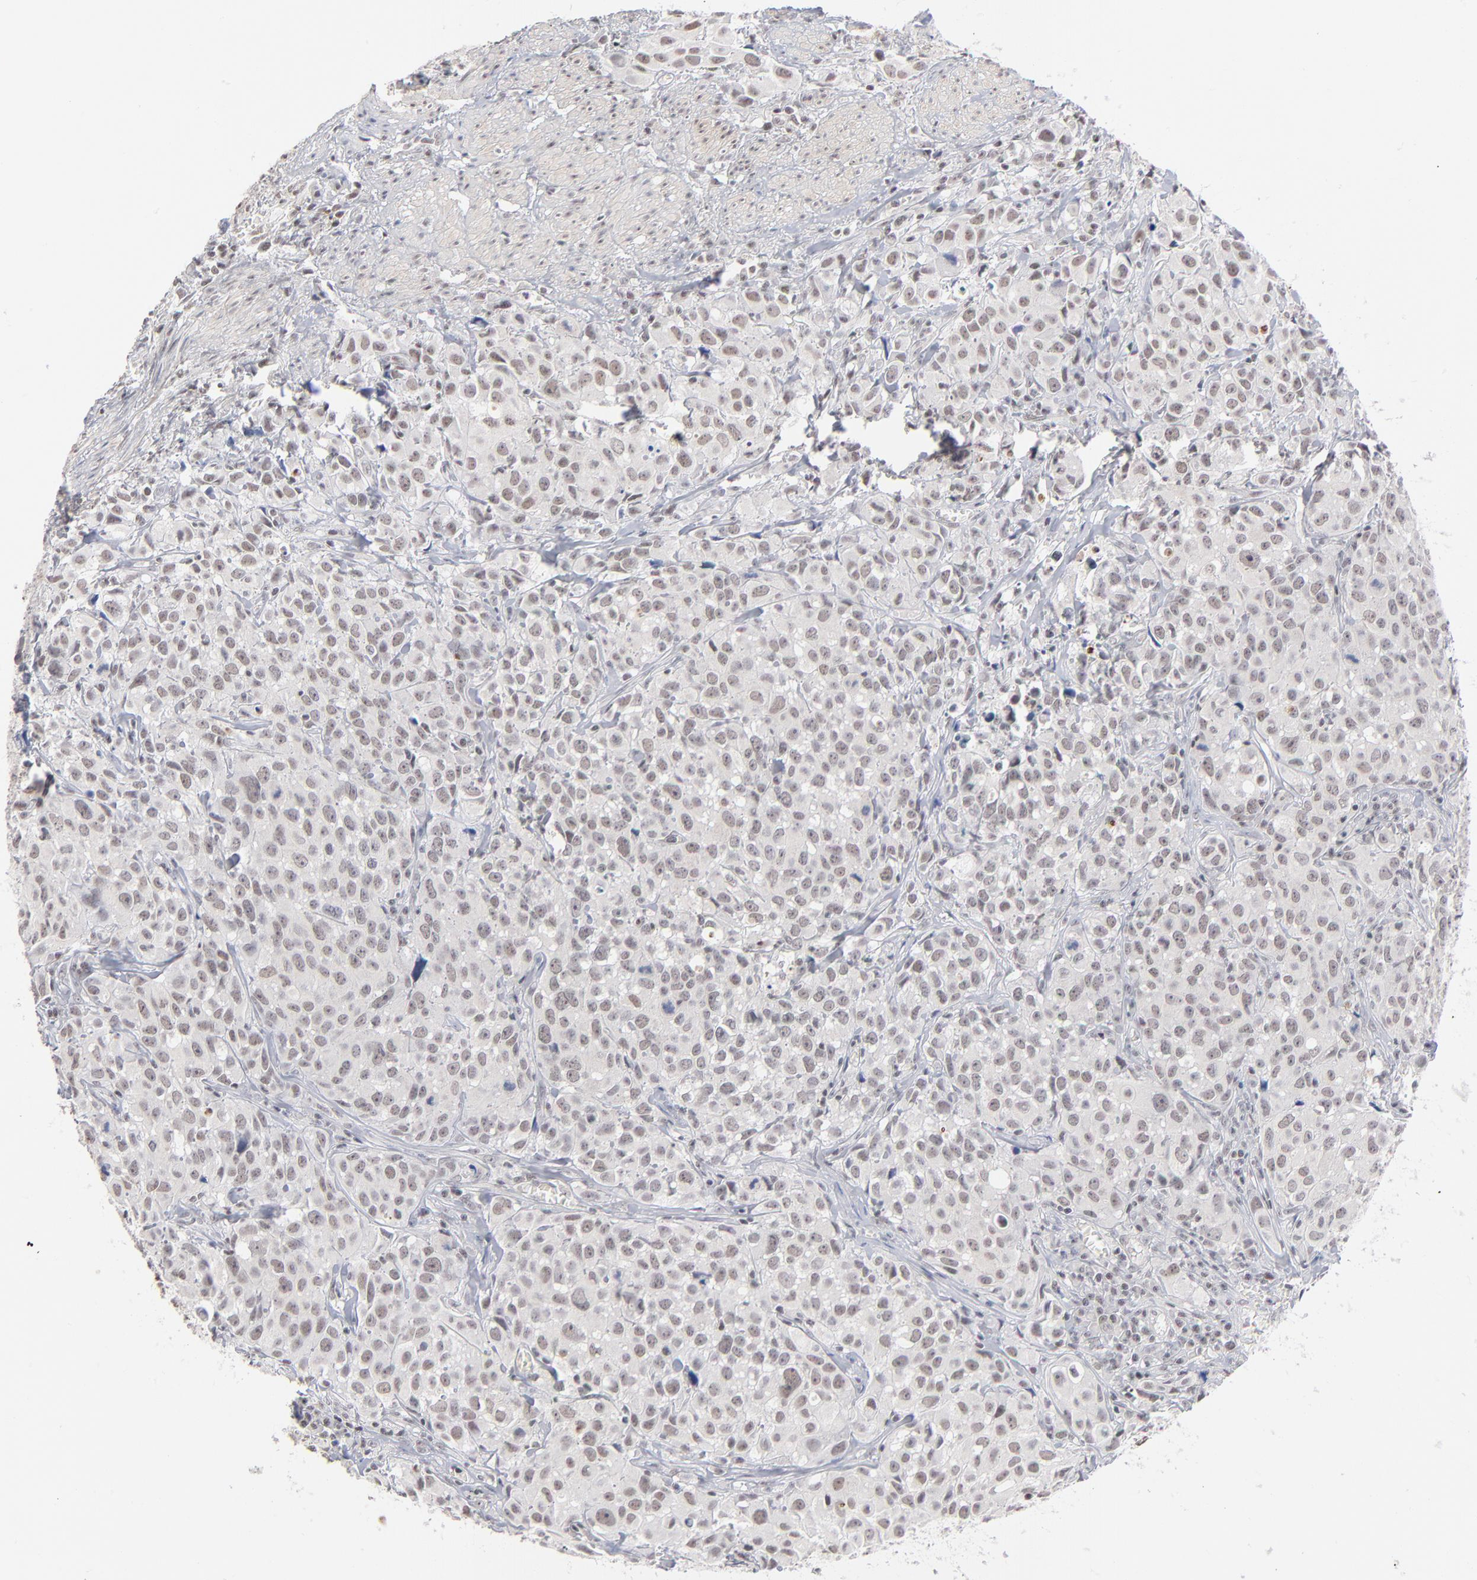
{"staining": {"intensity": "weak", "quantity": ">75%", "location": "nuclear"}, "tissue": "urothelial cancer", "cell_type": "Tumor cells", "image_type": "cancer", "snomed": [{"axis": "morphology", "description": "Urothelial carcinoma, High grade"}, {"axis": "topography", "description": "Urinary bladder"}], "caption": "Weak nuclear expression for a protein is present in about >75% of tumor cells of urothelial carcinoma (high-grade) using immunohistochemistry.", "gene": "ZNF143", "patient": {"sex": "female", "age": 75}}